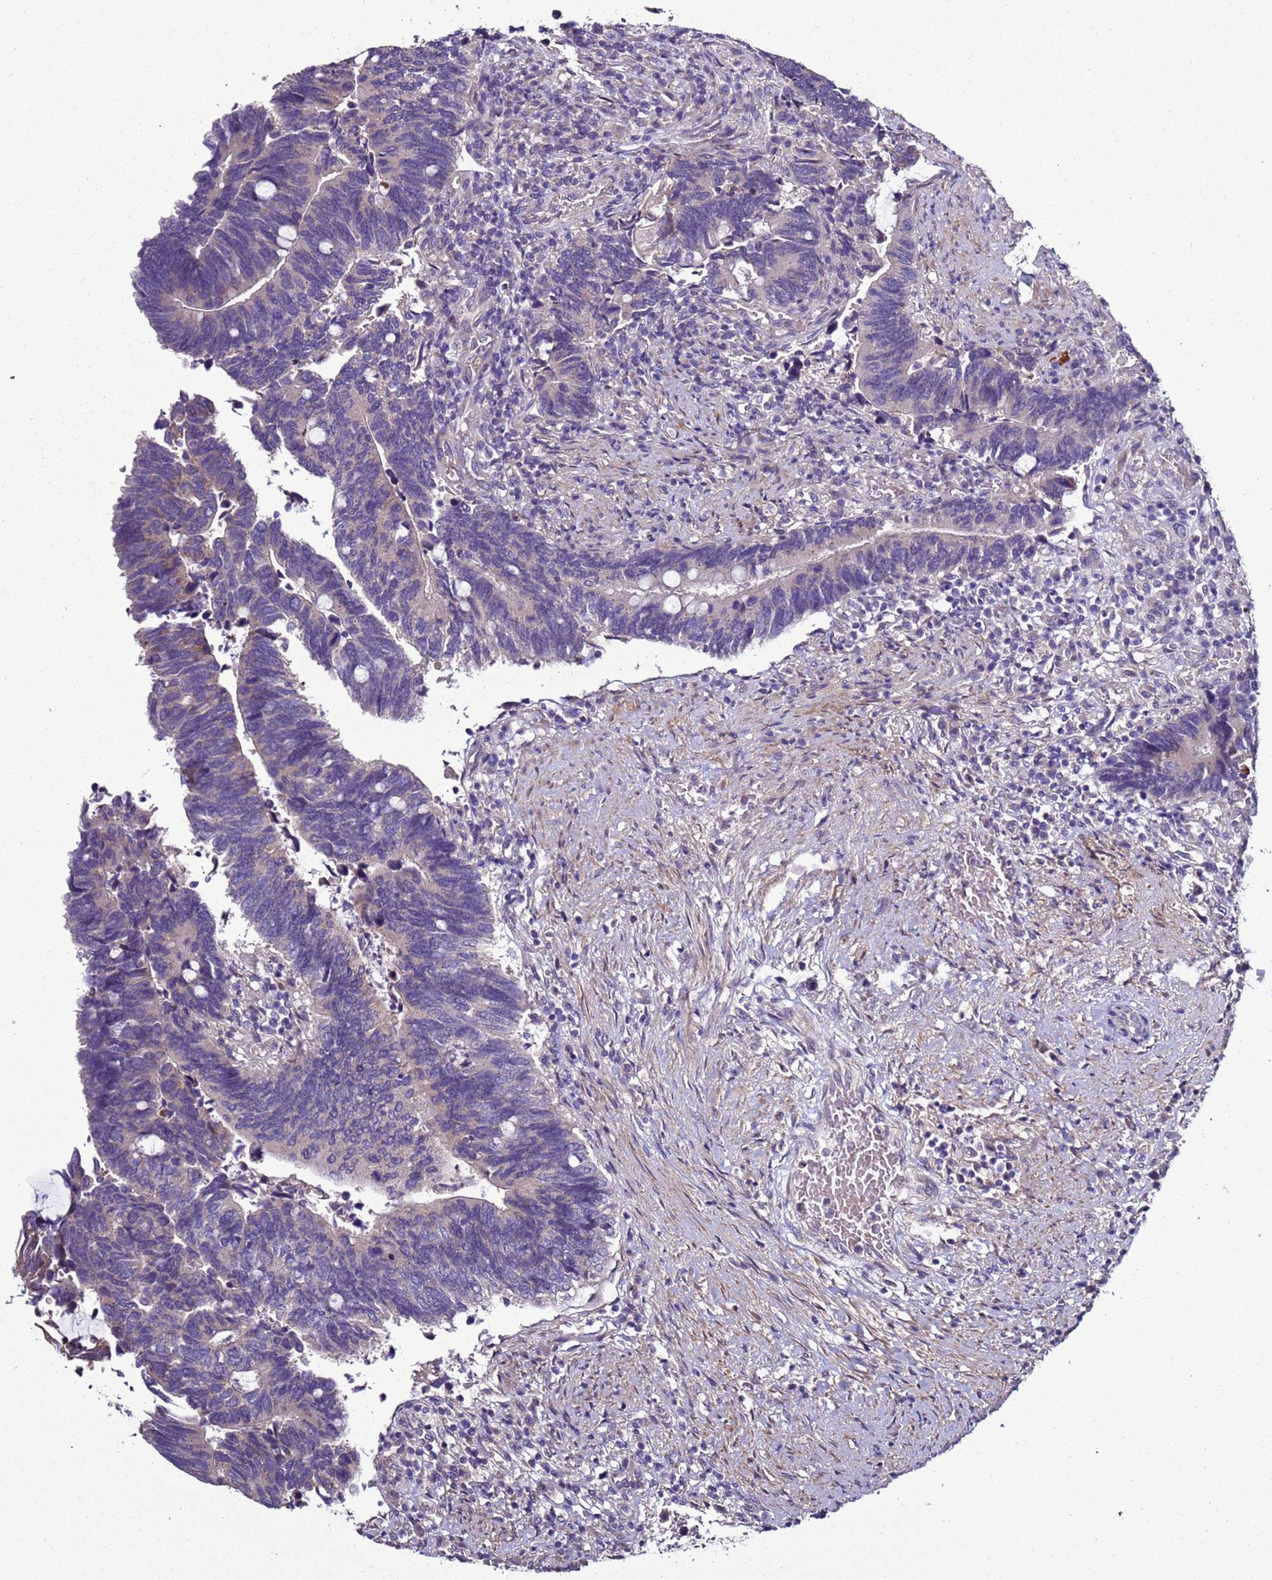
{"staining": {"intensity": "negative", "quantity": "none", "location": "none"}, "tissue": "colorectal cancer", "cell_type": "Tumor cells", "image_type": "cancer", "snomed": [{"axis": "morphology", "description": "Adenocarcinoma, NOS"}, {"axis": "topography", "description": "Colon"}], "caption": "The photomicrograph reveals no significant positivity in tumor cells of colorectal cancer.", "gene": "RABL2B", "patient": {"sex": "male", "age": 87}}